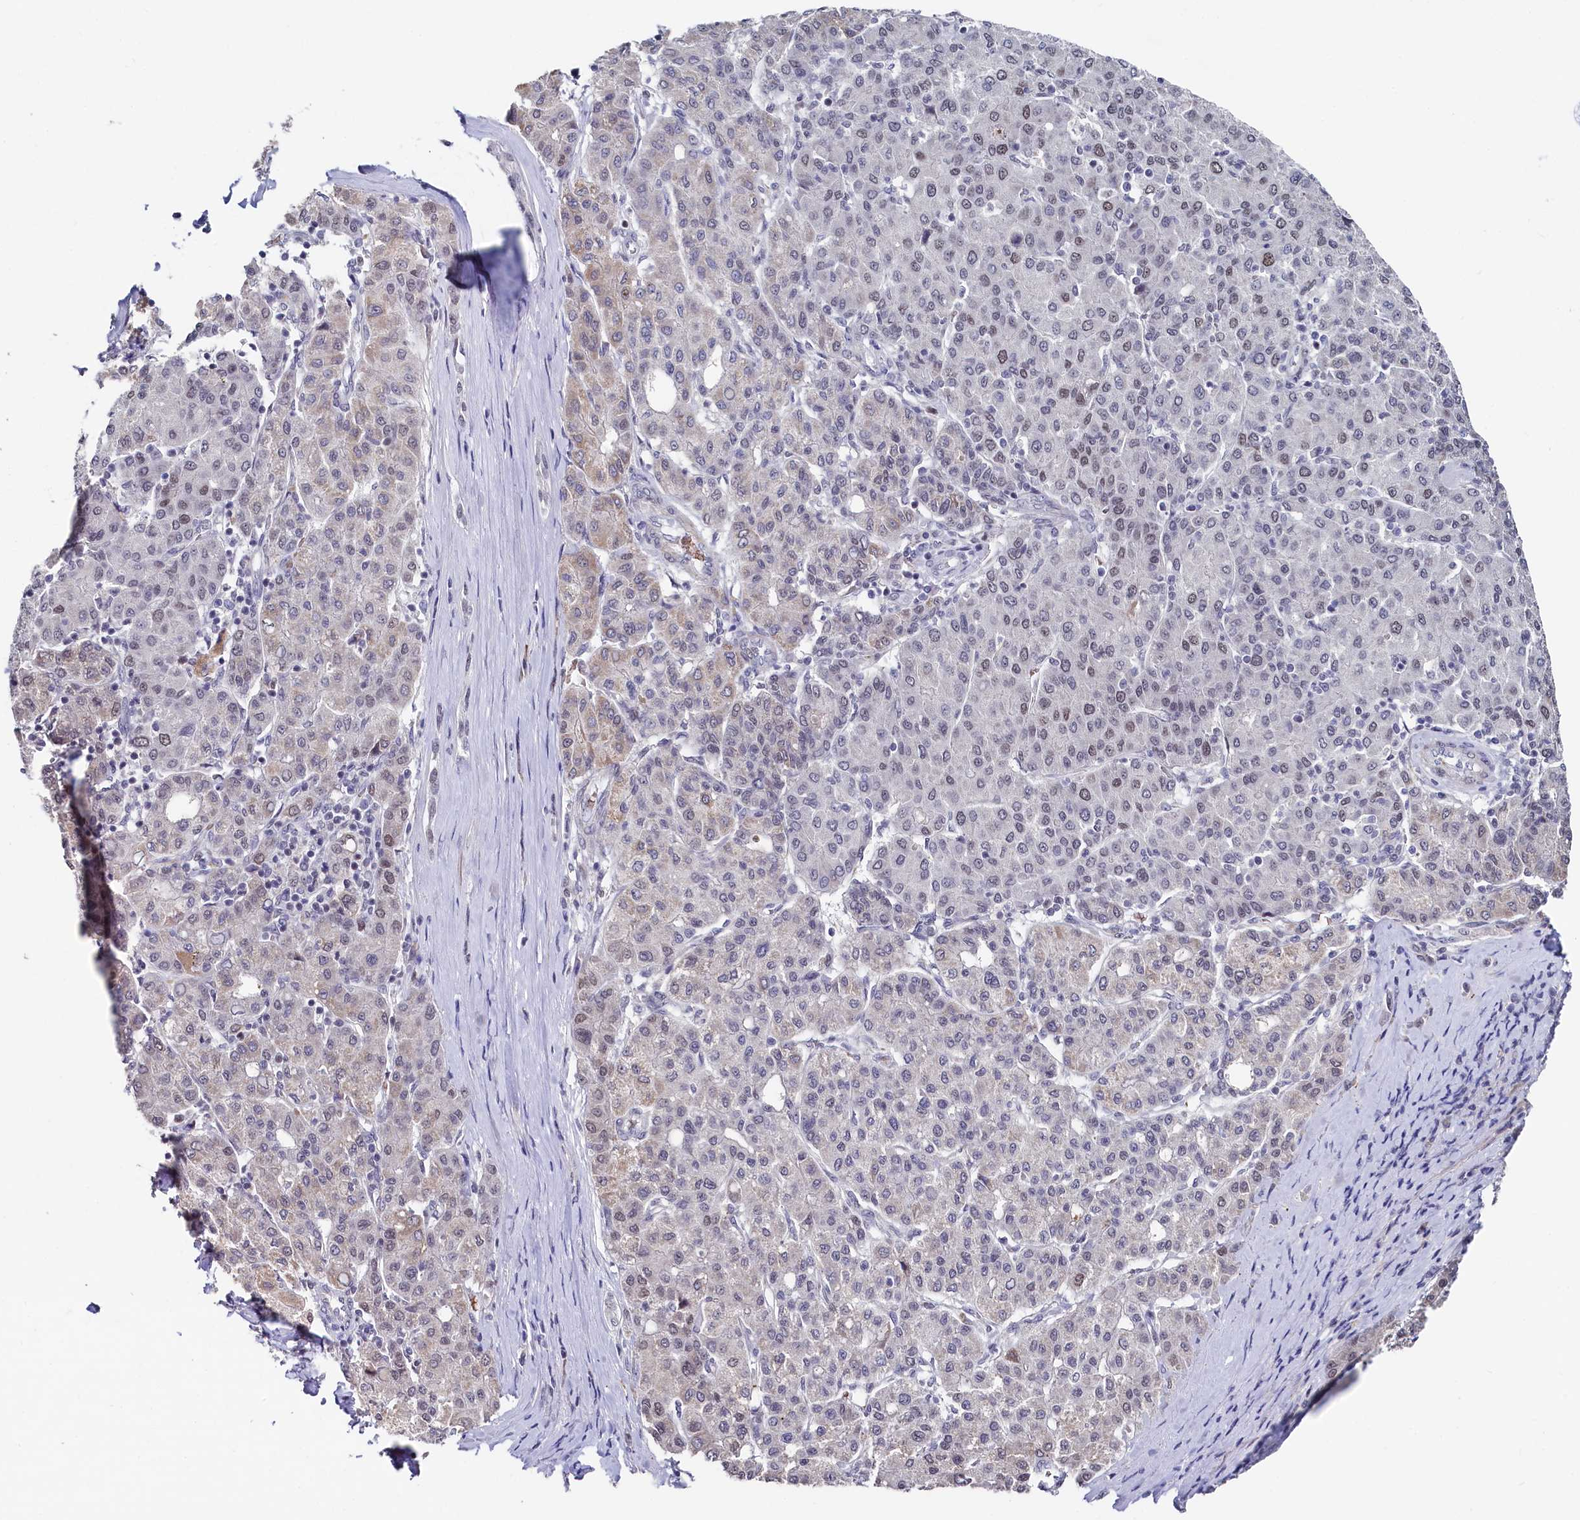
{"staining": {"intensity": "weak", "quantity": "<25%", "location": "nuclear"}, "tissue": "liver cancer", "cell_type": "Tumor cells", "image_type": "cancer", "snomed": [{"axis": "morphology", "description": "Carcinoma, Hepatocellular, NOS"}, {"axis": "topography", "description": "Liver"}], "caption": "The image reveals no staining of tumor cells in hepatocellular carcinoma (liver).", "gene": "TIGD4", "patient": {"sex": "male", "age": 65}}